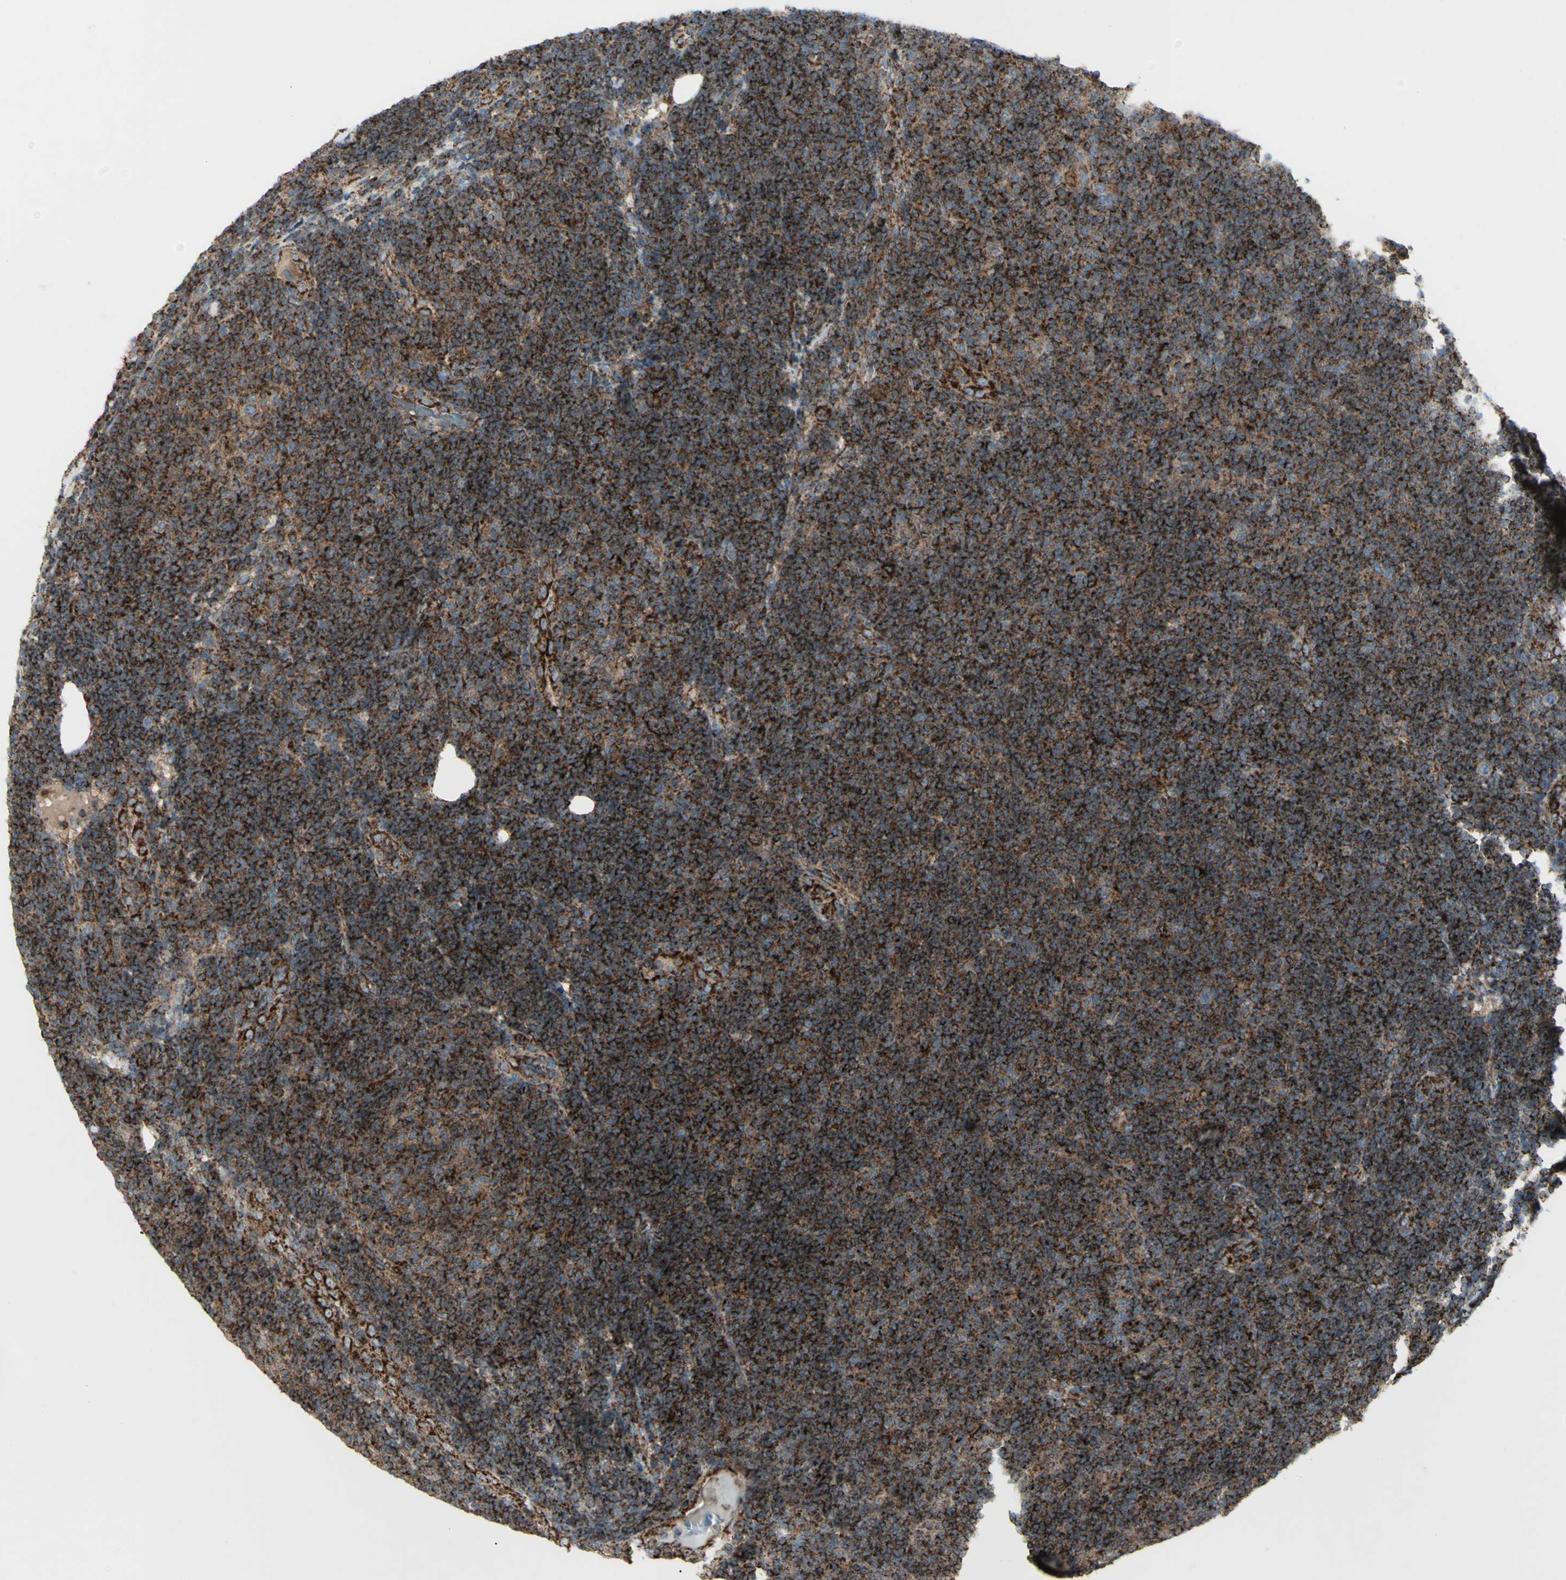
{"staining": {"intensity": "strong", "quantity": ">75%", "location": "cytoplasmic/membranous"}, "tissue": "lymphoma", "cell_type": "Tumor cells", "image_type": "cancer", "snomed": [{"axis": "morphology", "description": "Malignant lymphoma, non-Hodgkin's type, Low grade"}, {"axis": "topography", "description": "Lymph node"}], "caption": "Protein expression analysis of low-grade malignant lymphoma, non-Hodgkin's type exhibits strong cytoplasmic/membranous positivity in about >75% of tumor cells.", "gene": "CYB5R1", "patient": {"sex": "male", "age": 83}}